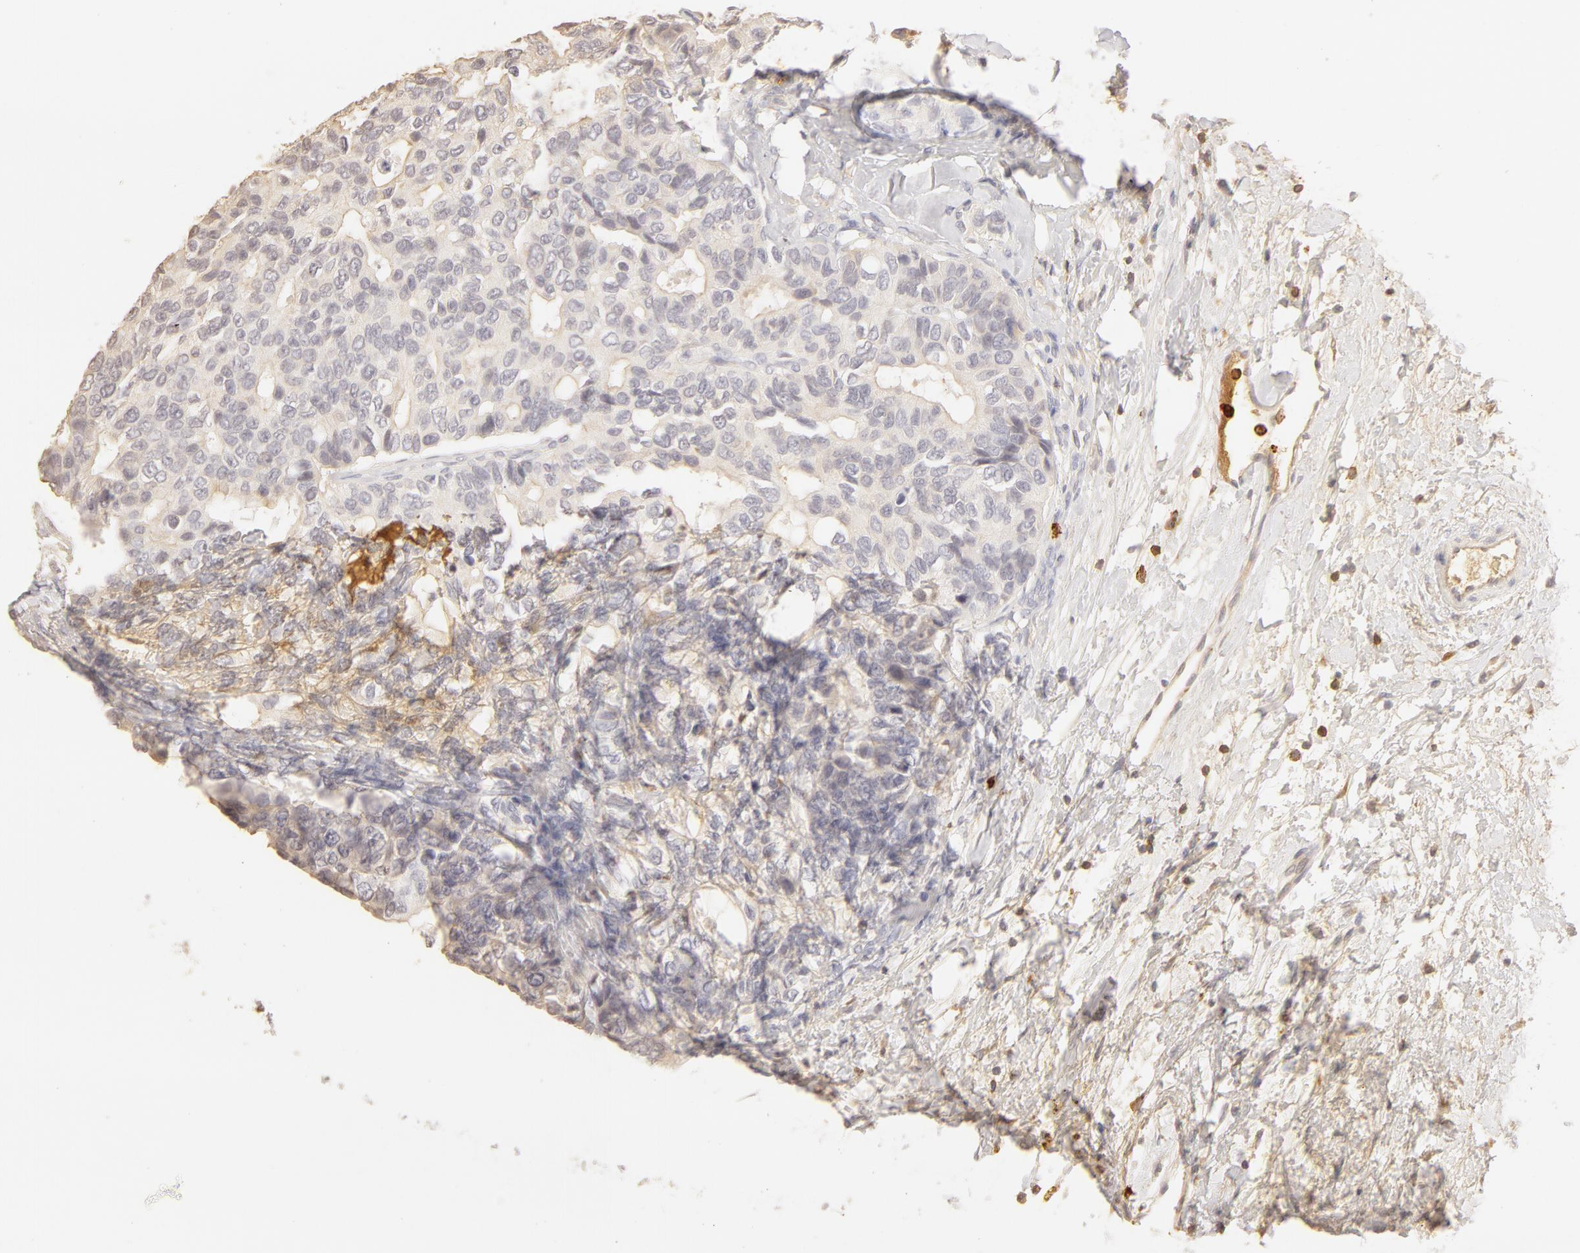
{"staining": {"intensity": "negative", "quantity": "none", "location": "none"}, "tissue": "breast cancer", "cell_type": "Tumor cells", "image_type": "cancer", "snomed": [{"axis": "morphology", "description": "Duct carcinoma"}, {"axis": "topography", "description": "Breast"}], "caption": "Immunohistochemistry (IHC) image of human breast cancer stained for a protein (brown), which shows no staining in tumor cells.", "gene": "C1R", "patient": {"sex": "female", "age": 69}}